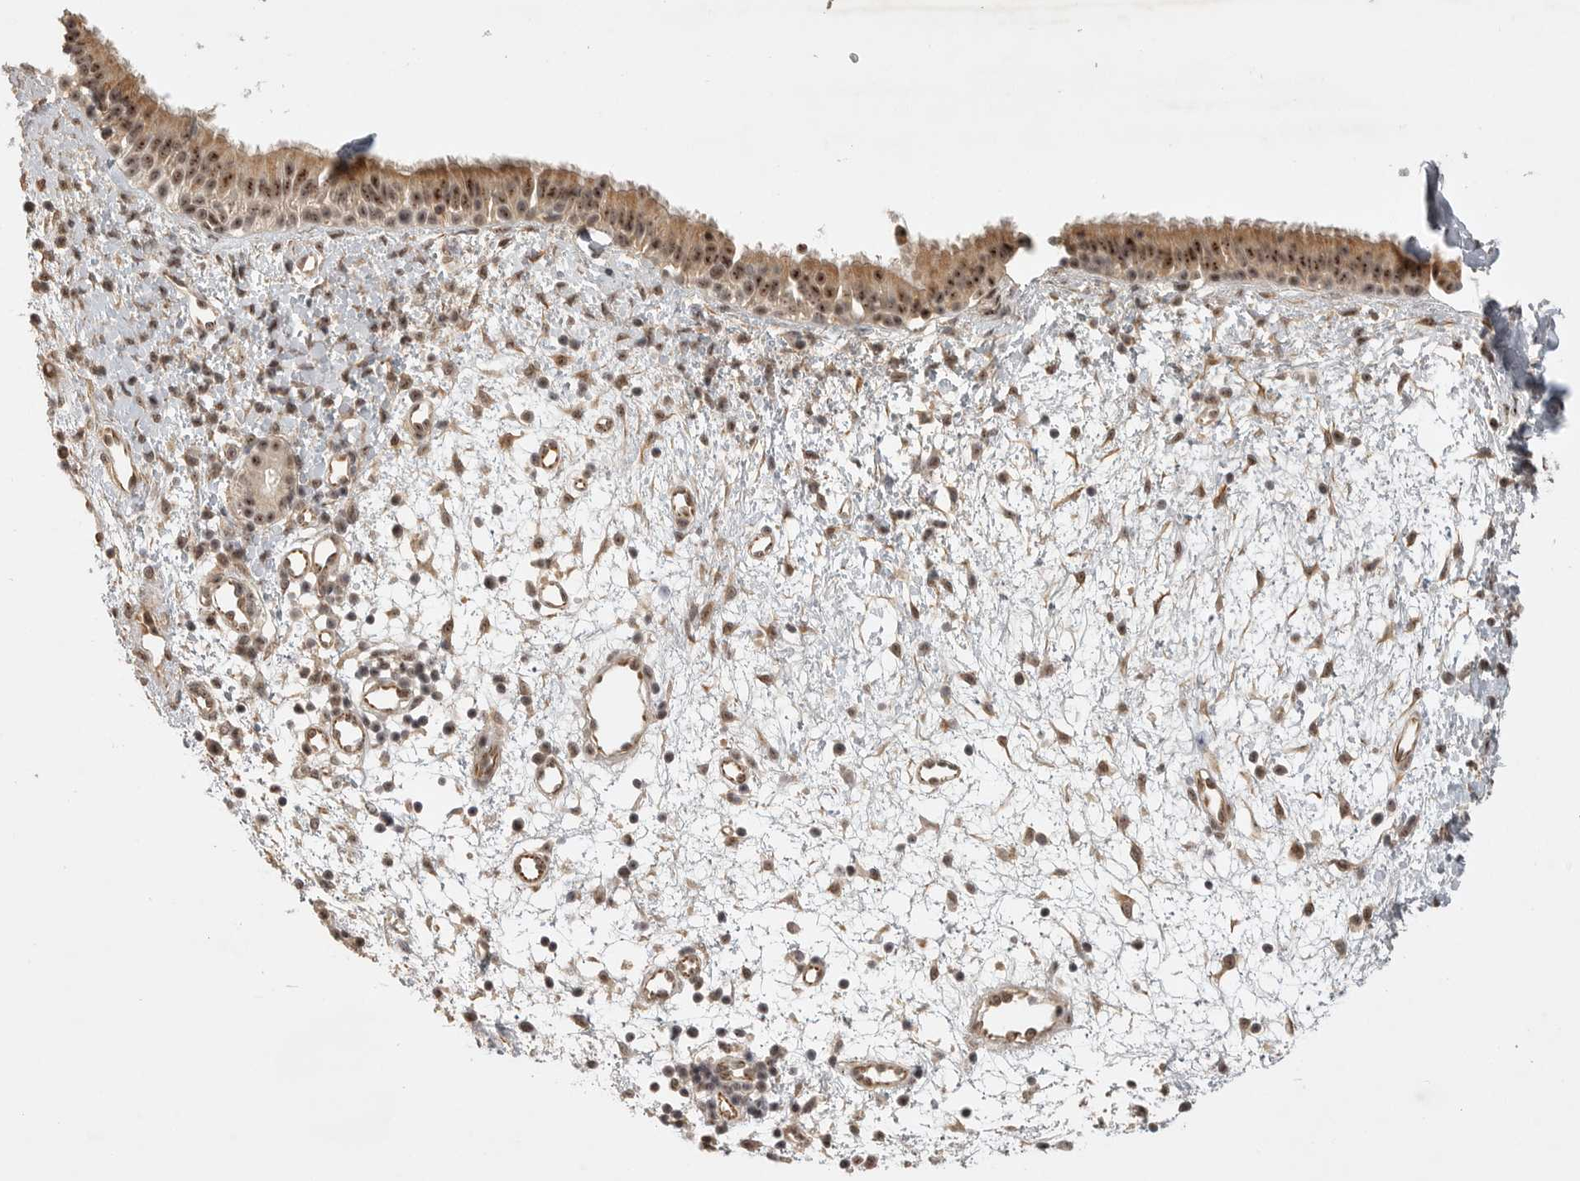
{"staining": {"intensity": "moderate", "quantity": ">75%", "location": "cytoplasmic/membranous,nuclear"}, "tissue": "nasopharynx", "cell_type": "Respiratory epithelial cells", "image_type": "normal", "snomed": [{"axis": "morphology", "description": "Normal tissue, NOS"}, {"axis": "topography", "description": "Nasopharynx"}], "caption": "Human nasopharynx stained with a brown dye shows moderate cytoplasmic/membranous,nuclear positive positivity in about >75% of respiratory epithelial cells.", "gene": "POMP", "patient": {"sex": "male", "age": 22}}